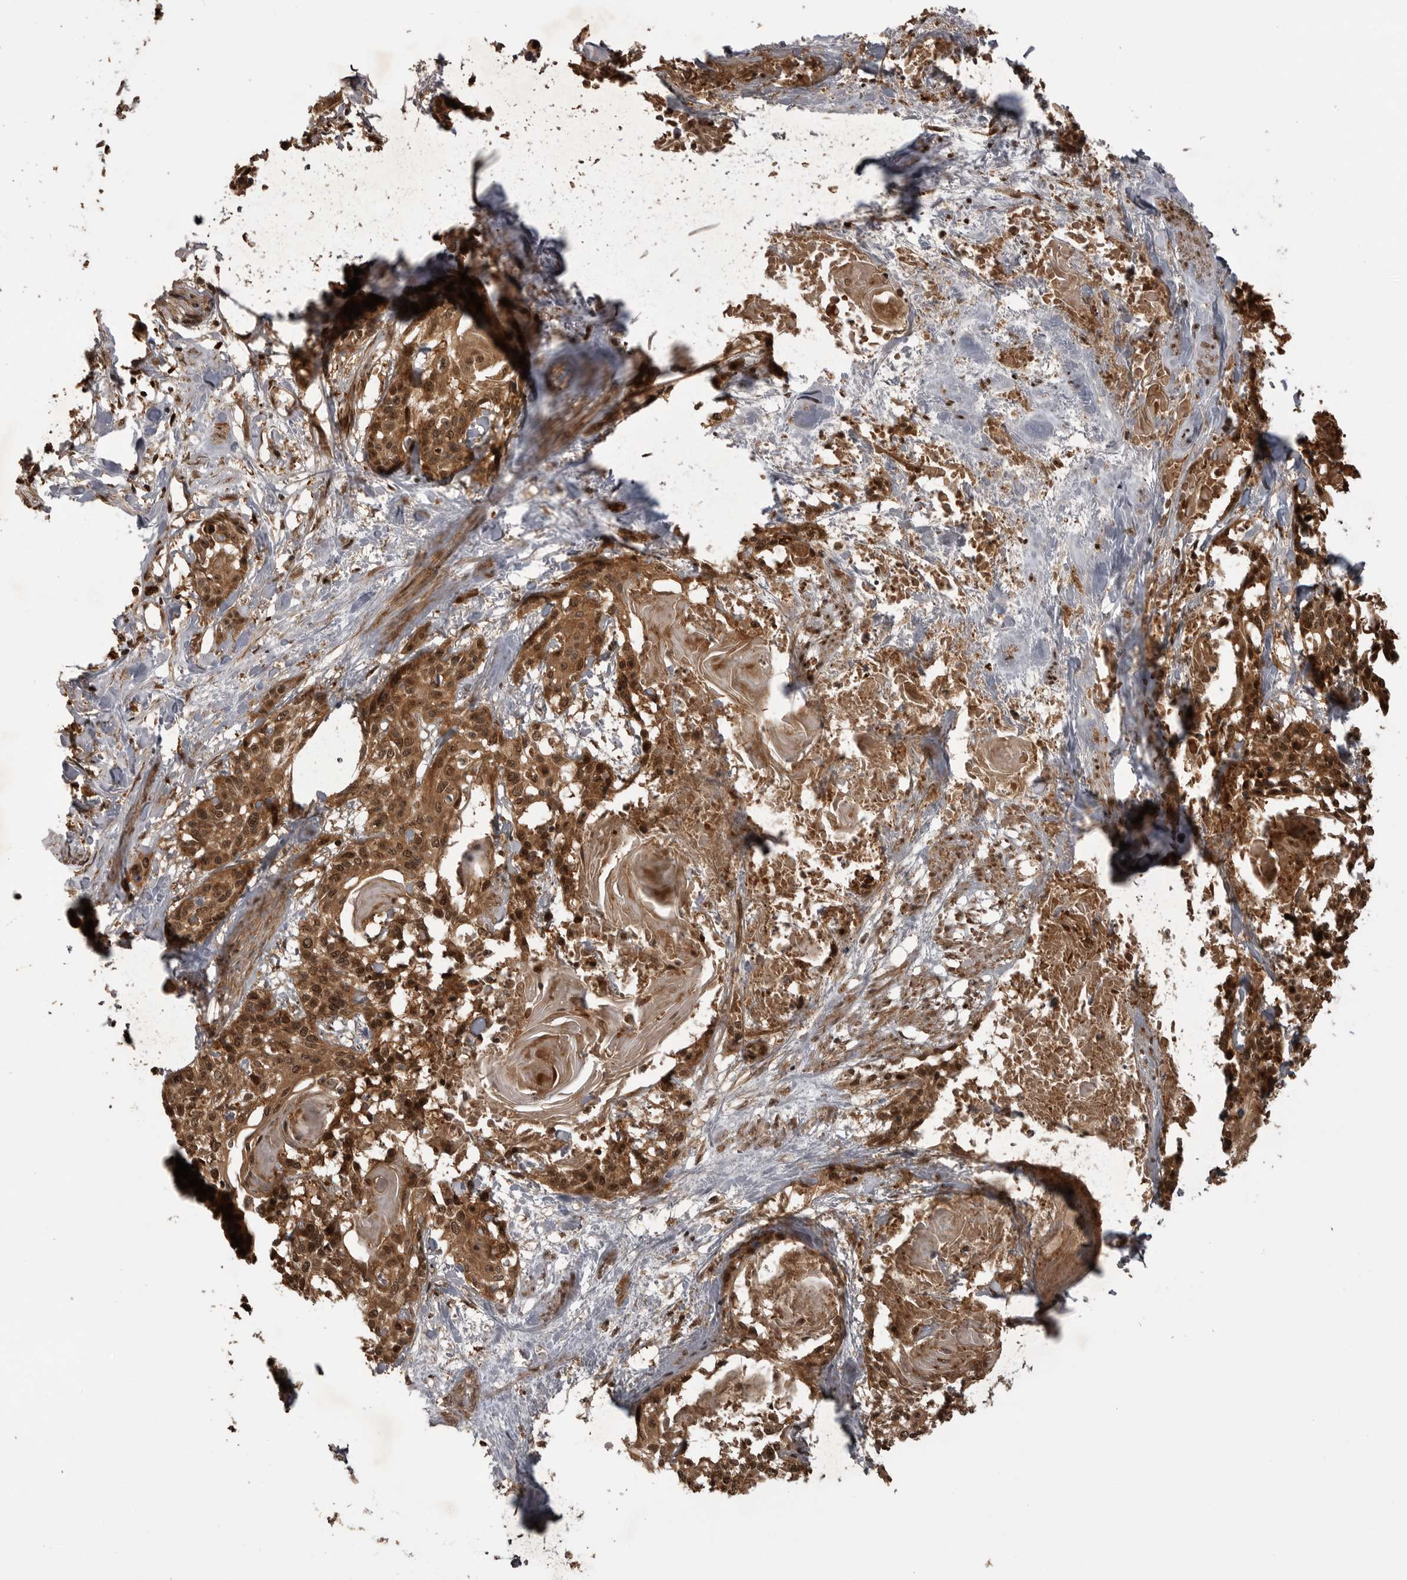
{"staining": {"intensity": "moderate", "quantity": ">75%", "location": "cytoplasmic/membranous,nuclear"}, "tissue": "cervical cancer", "cell_type": "Tumor cells", "image_type": "cancer", "snomed": [{"axis": "morphology", "description": "Squamous cell carcinoma, NOS"}, {"axis": "topography", "description": "Cervix"}], "caption": "Immunohistochemical staining of cervical squamous cell carcinoma exhibits moderate cytoplasmic/membranous and nuclear protein staining in approximately >75% of tumor cells. (Stains: DAB (3,3'-diaminobenzidine) in brown, nuclei in blue, Microscopy: brightfield microscopy at high magnification).", "gene": "AKAP7", "patient": {"sex": "female", "age": 57}}